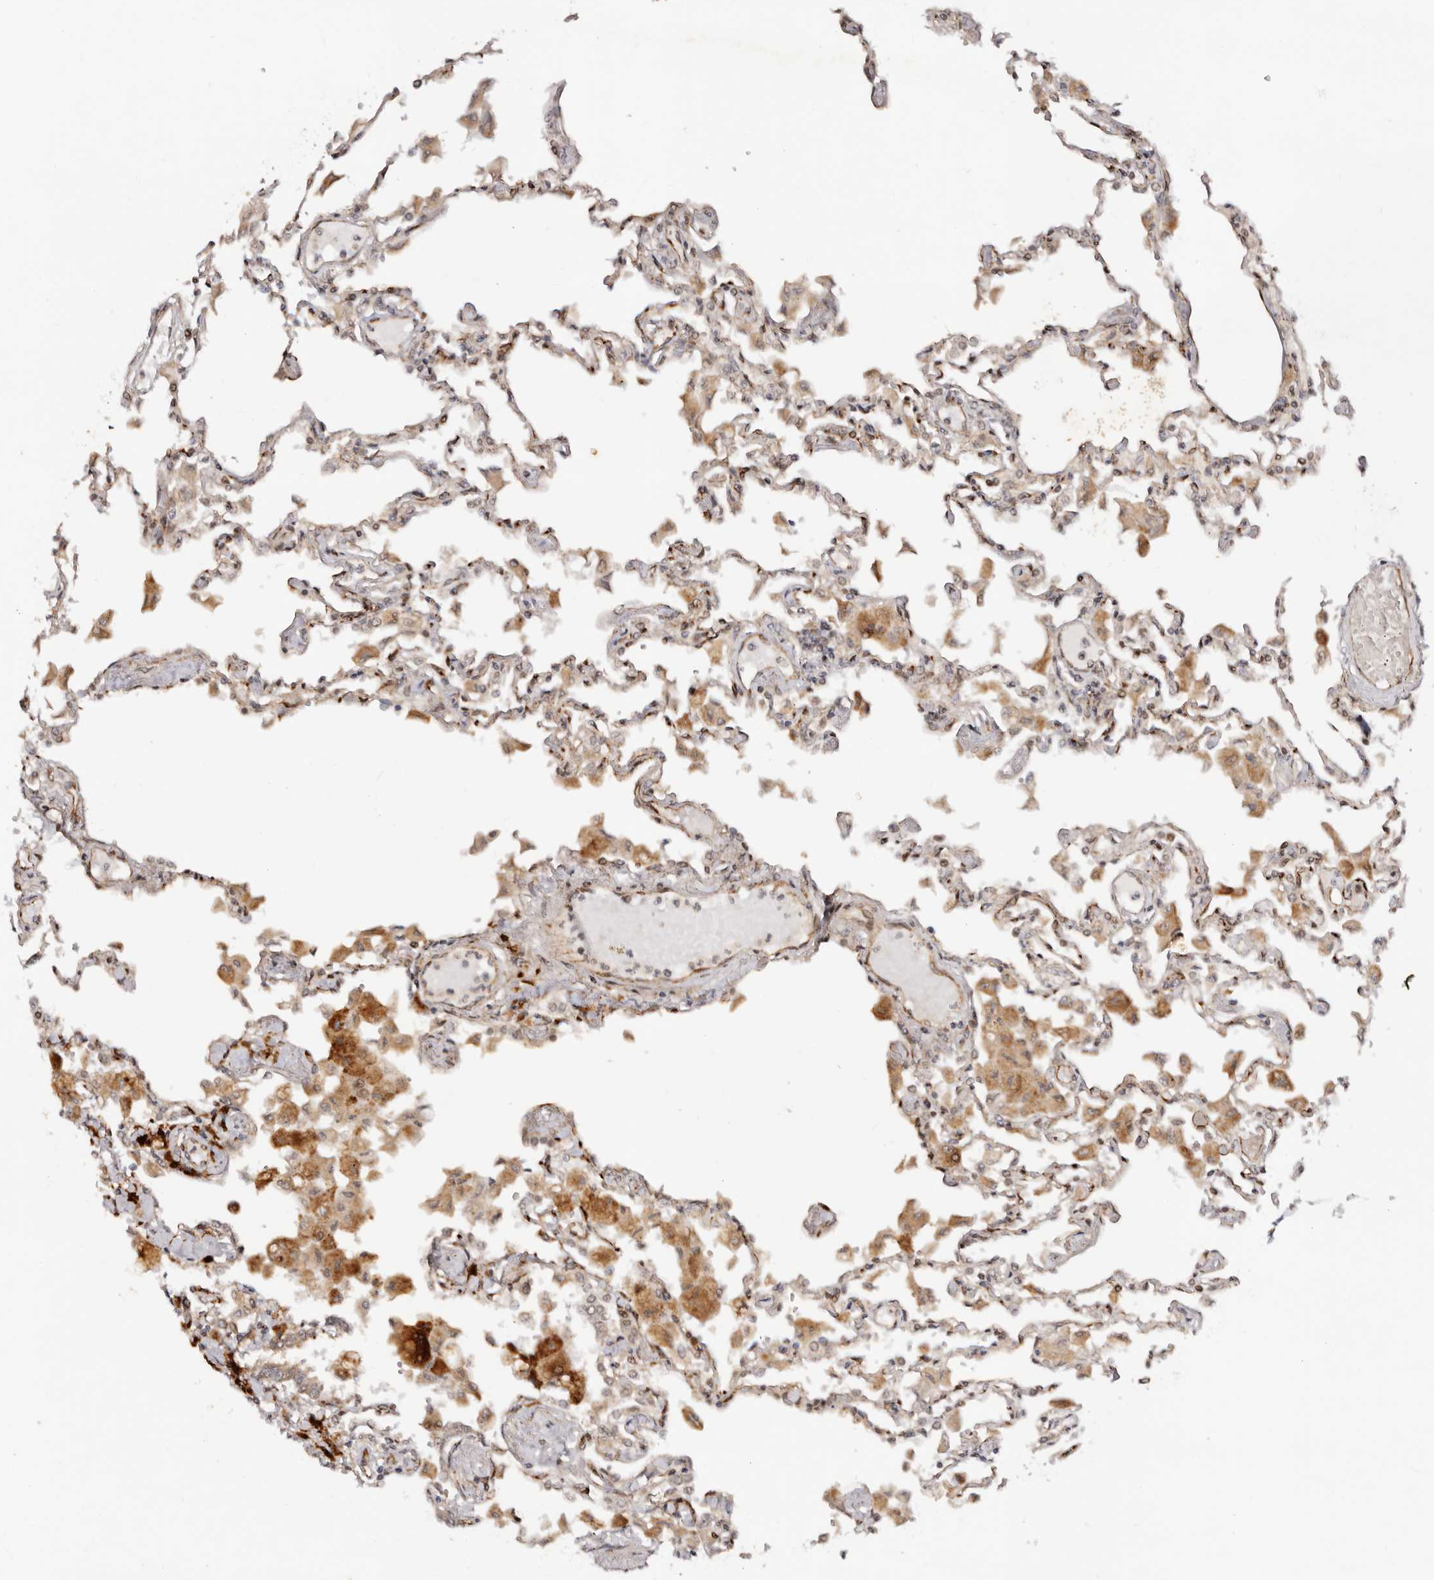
{"staining": {"intensity": "weak", "quantity": "25%-75%", "location": "cytoplasmic/membranous"}, "tissue": "lung", "cell_type": "Alveolar cells", "image_type": "normal", "snomed": [{"axis": "morphology", "description": "Normal tissue, NOS"}, {"axis": "topography", "description": "Bronchus"}, {"axis": "topography", "description": "Lung"}], "caption": "Immunohistochemistry of unremarkable lung exhibits low levels of weak cytoplasmic/membranous staining in about 25%-75% of alveolar cells. The protein of interest is stained brown, and the nuclei are stained in blue (DAB (3,3'-diaminobenzidine) IHC with brightfield microscopy, high magnification).", "gene": "BCL2L15", "patient": {"sex": "female", "age": 49}}